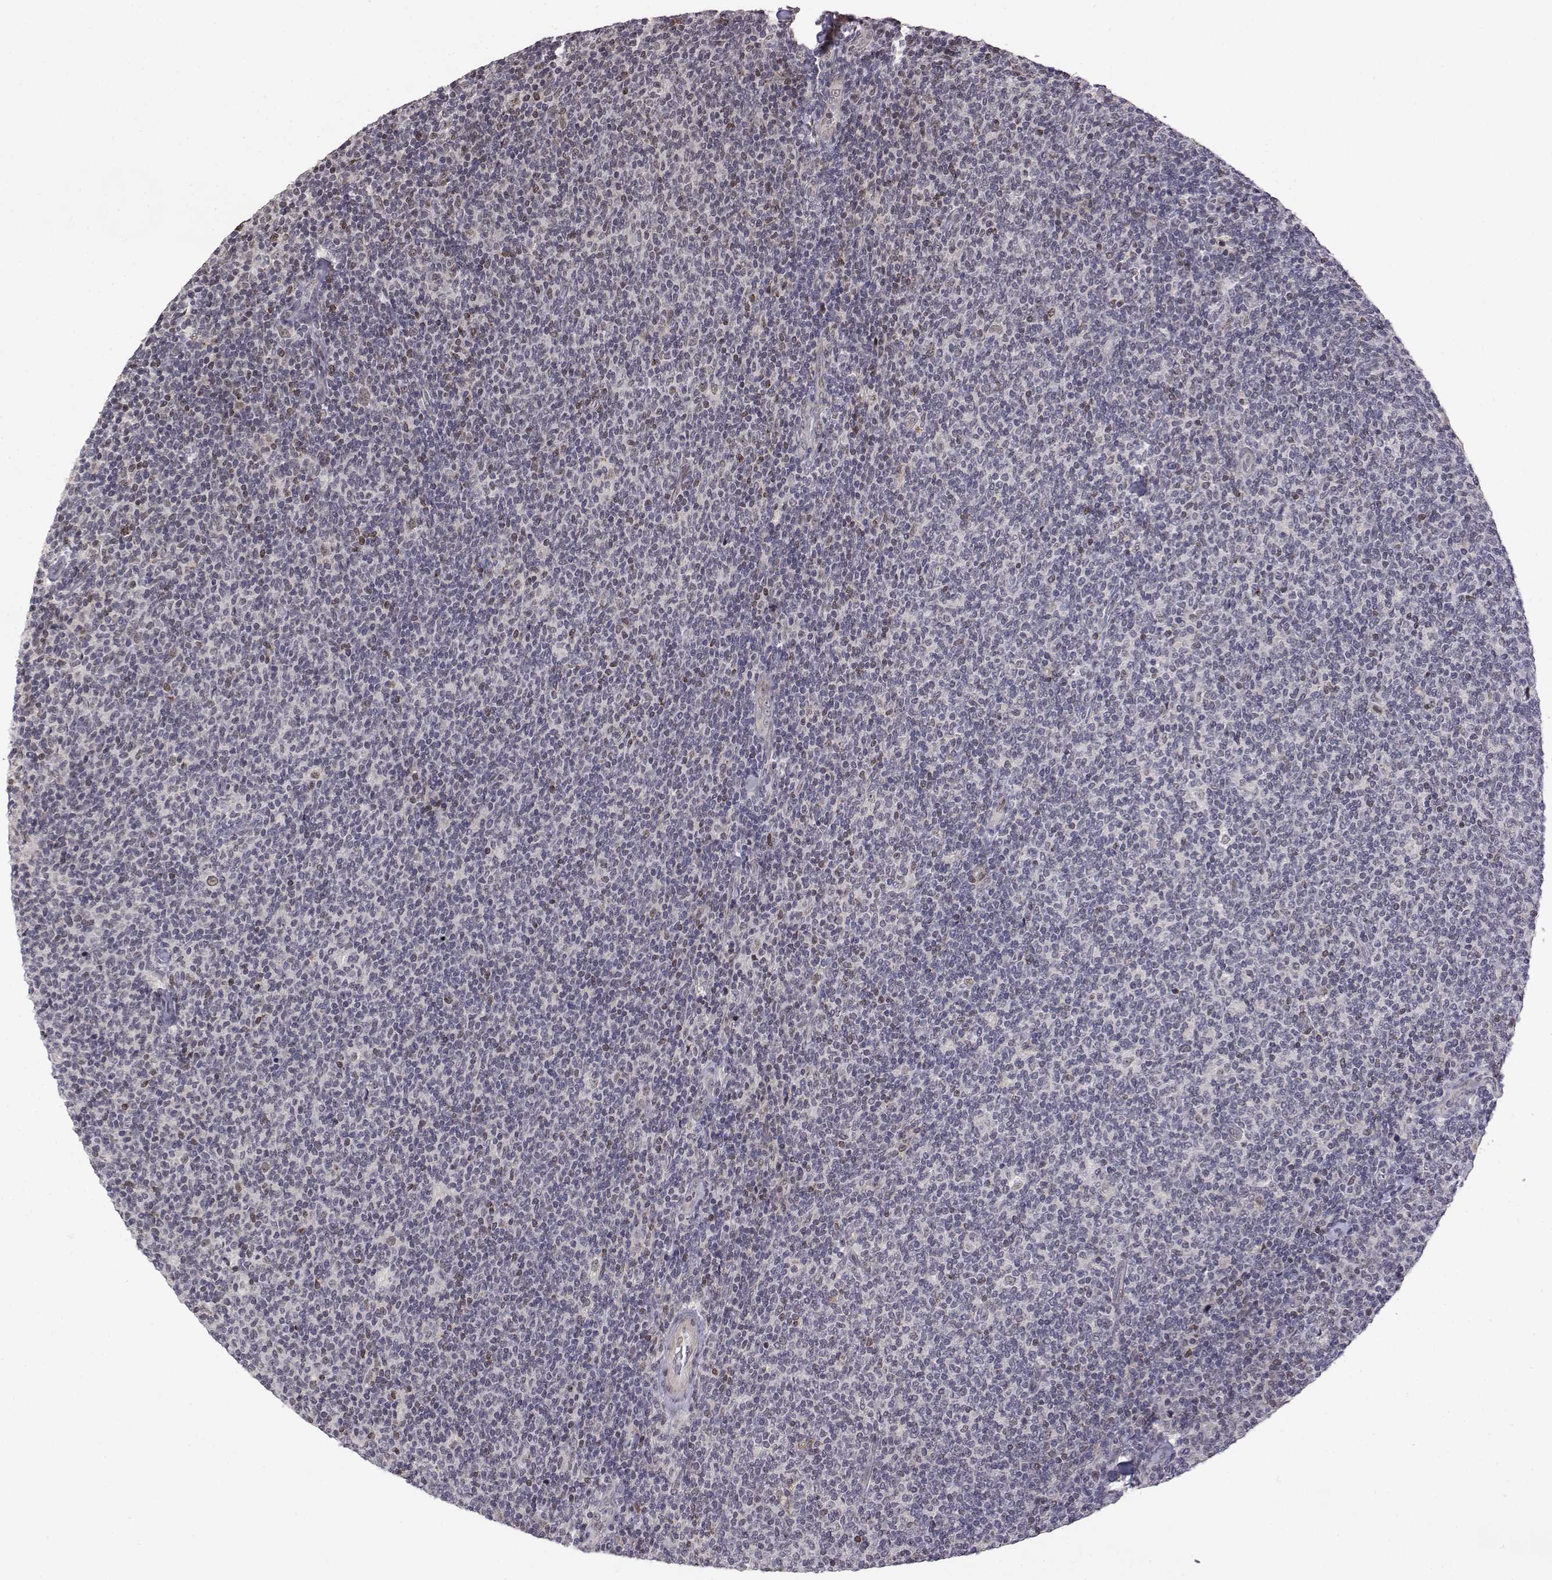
{"staining": {"intensity": "negative", "quantity": "none", "location": "none"}, "tissue": "lymphoma", "cell_type": "Tumor cells", "image_type": "cancer", "snomed": [{"axis": "morphology", "description": "Malignant lymphoma, non-Hodgkin's type, Low grade"}, {"axis": "topography", "description": "Lymph node"}], "caption": "The photomicrograph displays no significant positivity in tumor cells of lymphoma.", "gene": "ITGA7", "patient": {"sex": "male", "age": 52}}